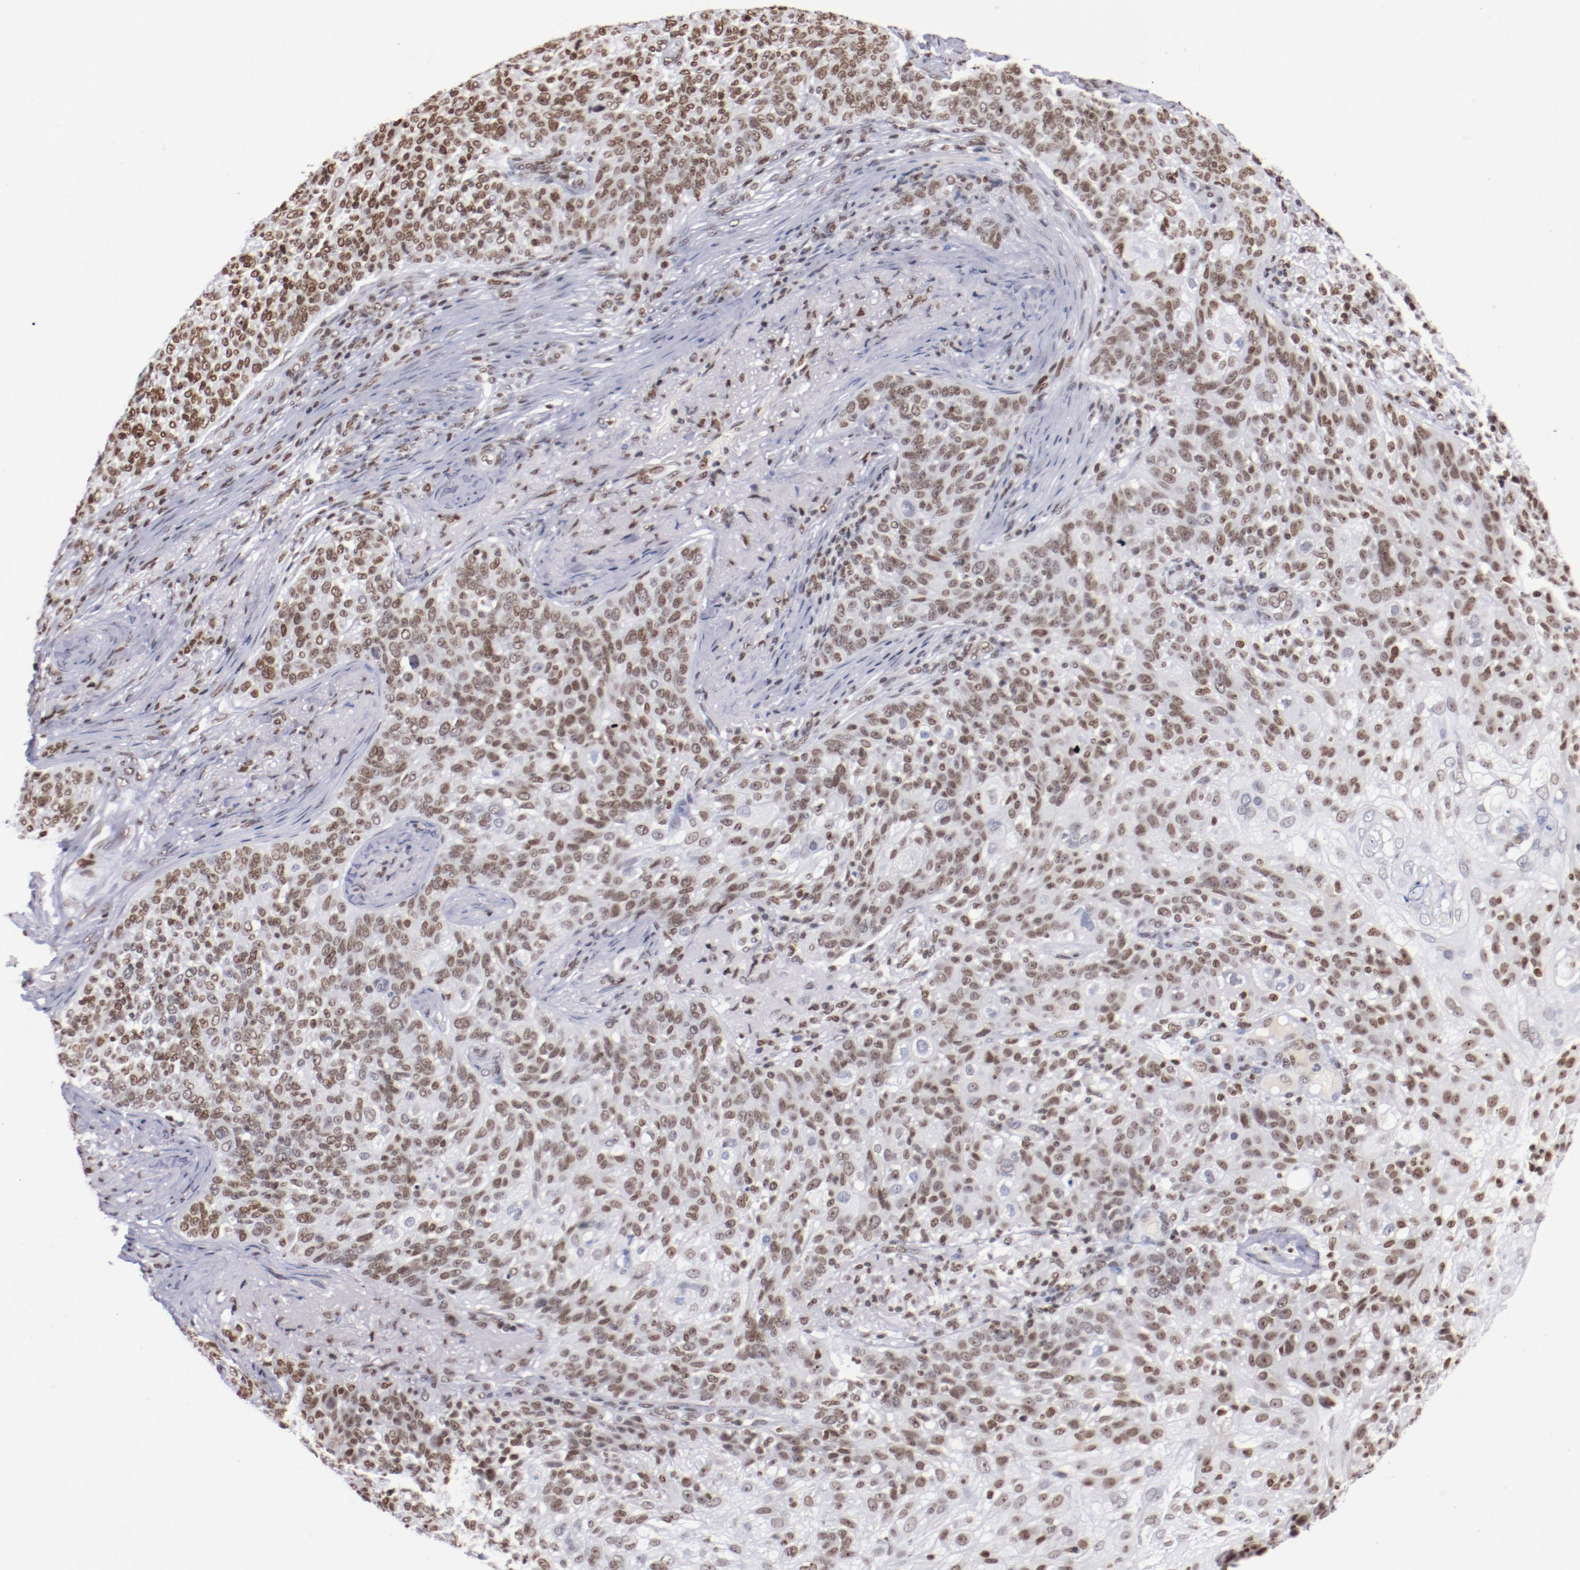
{"staining": {"intensity": "moderate", "quantity": ">75%", "location": "nuclear"}, "tissue": "skin cancer", "cell_type": "Tumor cells", "image_type": "cancer", "snomed": [{"axis": "morphology", "description": "Normal tissue, NOS"}, {"axis": "morphology", "description": "Squamous cell carcinoma, NOS"}, {"axis": "topography", "description": "Skin"}], "caption": "Human squamous cell carcinoma (skin) stained with a brown dye shows moderate nuclear positive positivity in about >75% of tumor cells.", "gene": "IFI16", "patient": {"sex": "female", "age": 83}}